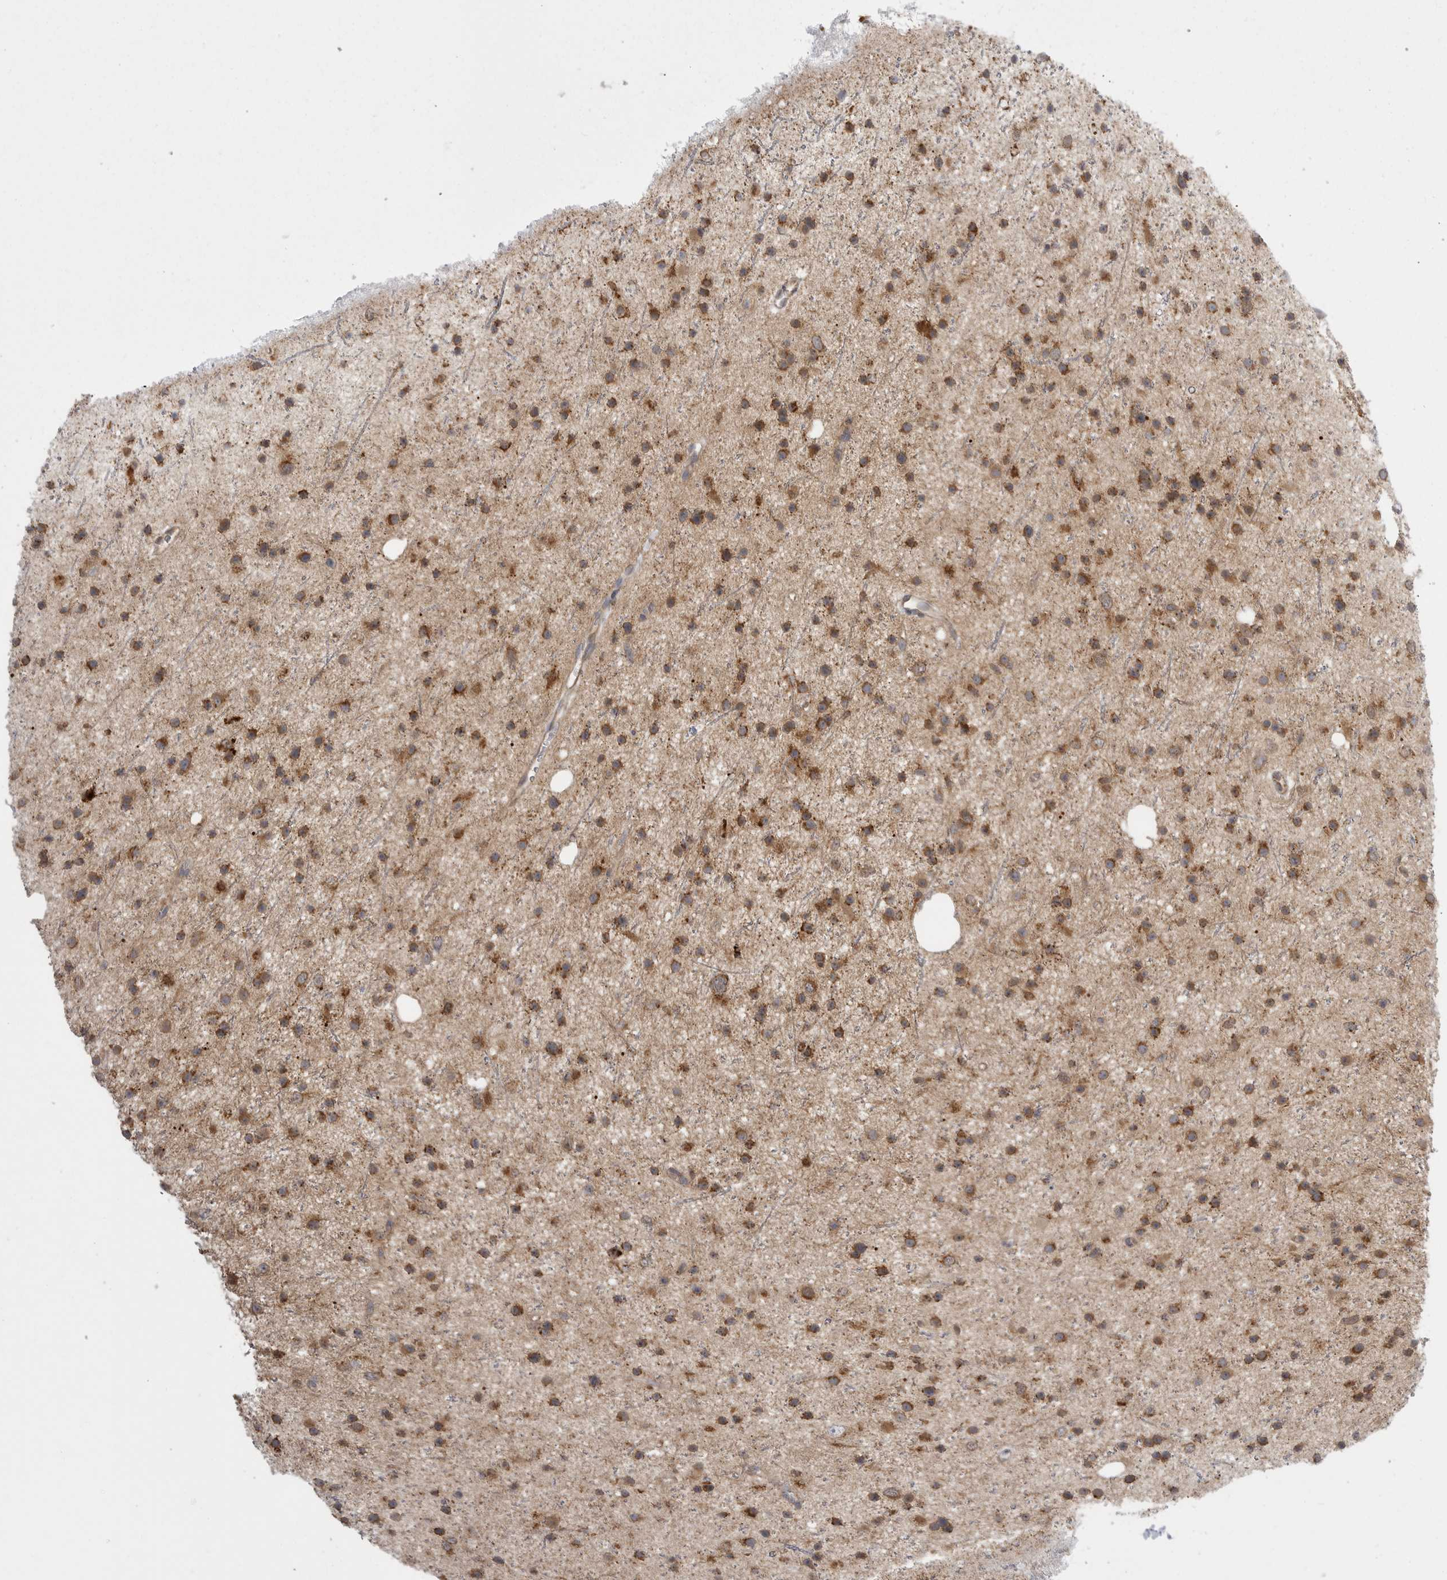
{"staining": {"intensity": "moderate", "quantity": ">75%", "location": "cytoplasmic/membranous"}, "tissue": "glioma", "cell_type": "Tumor cells", "image_type": "cancer", "snomed": [{"axis": "morphology", "description": "Glioma, malignant, Low grade"}, {"axis": "topography", "description": "Cerebral cortex"}], "caption": "Malignant low-grade glioma stained with DAB immunohistochemistry exhibits medium levels of moderate cytoplasmic/membranous expression in about >75% of tumor cells. (DAB = brown stain, brightfield microscopy at high magnification).", "gene": "KYAT3", "patient": {"sex": "female", "age": 39}}